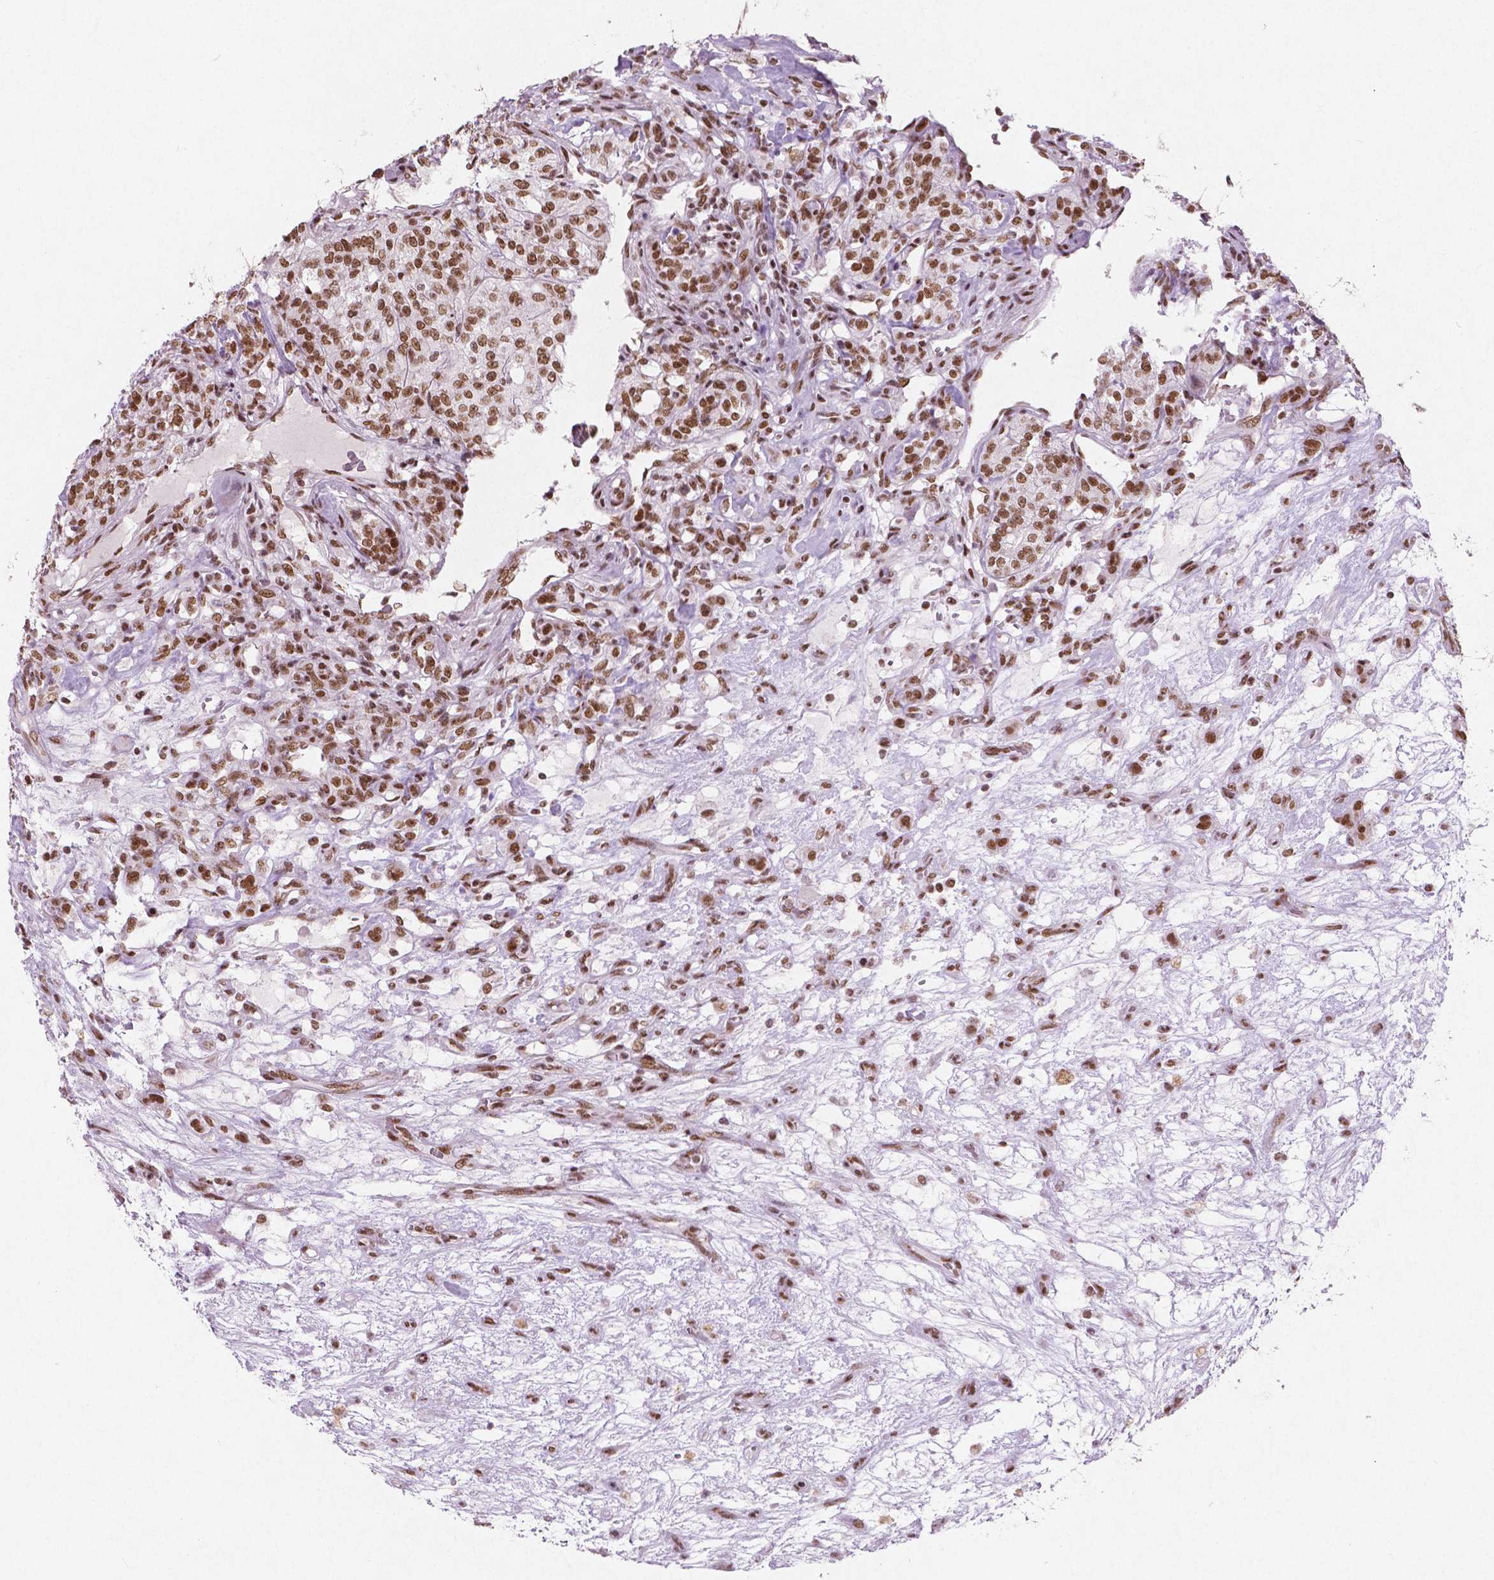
{"staining": {"intensity": "moderate", "quantity": ">75%", "location": "nuclear"}, "tissue": "renal cancer", "cell_type": "Tumor cells", "image_type": "cancer", "snomed": [{"axis": "morphology", "description": "Adenocarcinoma, NOS"}, {"axis": "topography", "description": "Kidney"}], "caption": "Immunohistochemistry (DAB) staining of renal cancer (adenocarcinoma) reveals moderate nuclear protein positivity in about >75% of tumor cells. The protein of interest is stained brown, and the nuclei are stained in blue (DAB (3,3'-diaminobenzidine) IHC with brightfield microscopy, high magnification).", "gene": "BRD4", "patient": {"sex": "female", "age": 63}}